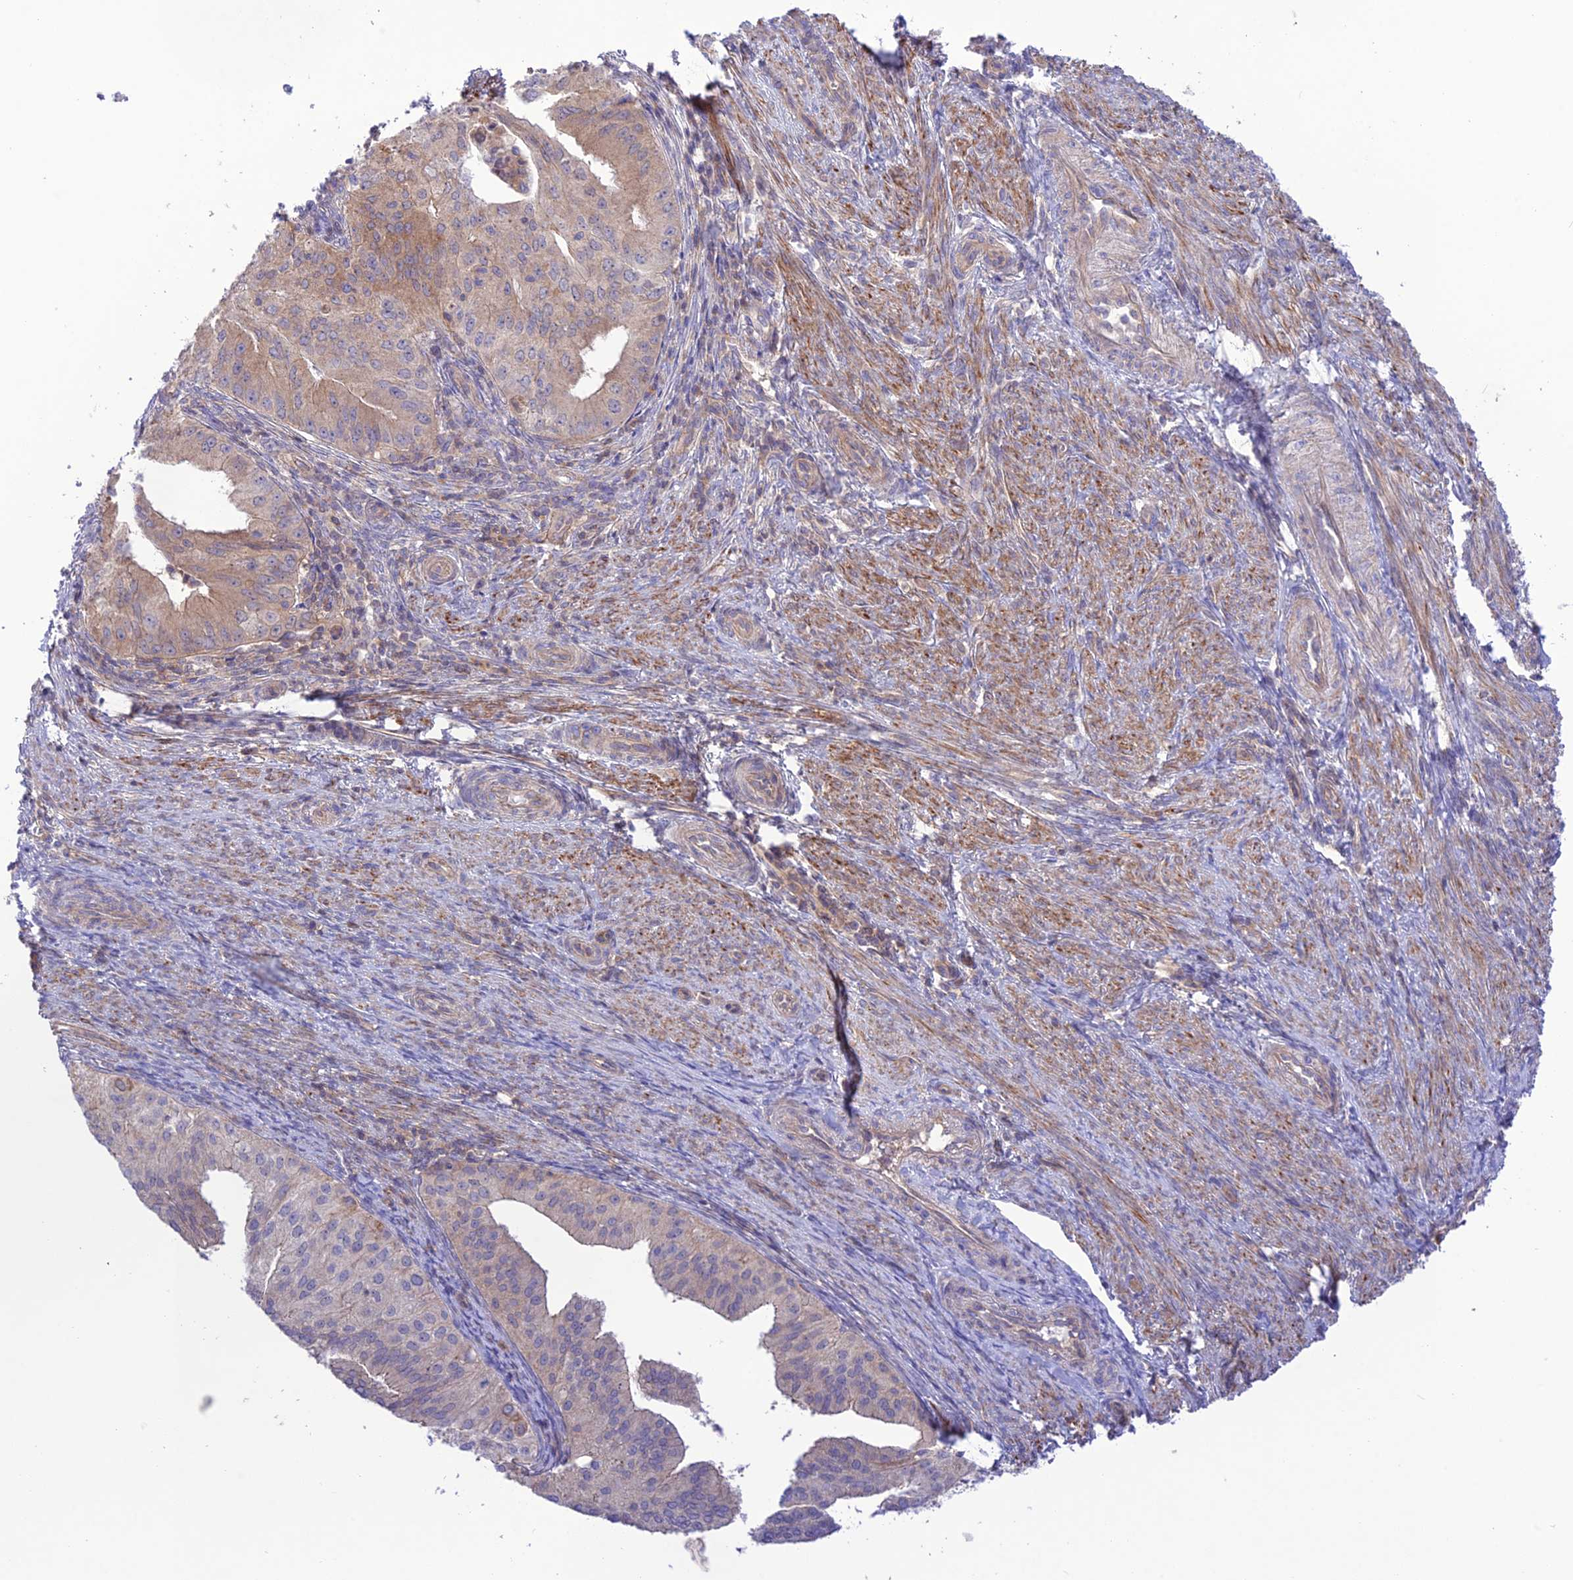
{"staining": {"intensity": "weak", "quantity": "<25%", "location": "cytoplasmic/membranous"}, "tissue": "endometrial cancer", "cell_type": "Tumor cells", "image_type": "cancer", "snomed": [{"axis": "morphology", "description": "Adenocarcinoma, NOS"}, {"axis": "topography", "description": "Endometrium"}], "caption": "Tumor cells show no significant protein expression in endometrial adenocarcinoma.", "gene": "FCHSD1", "patient": {"sex": "female", "age": 50}}